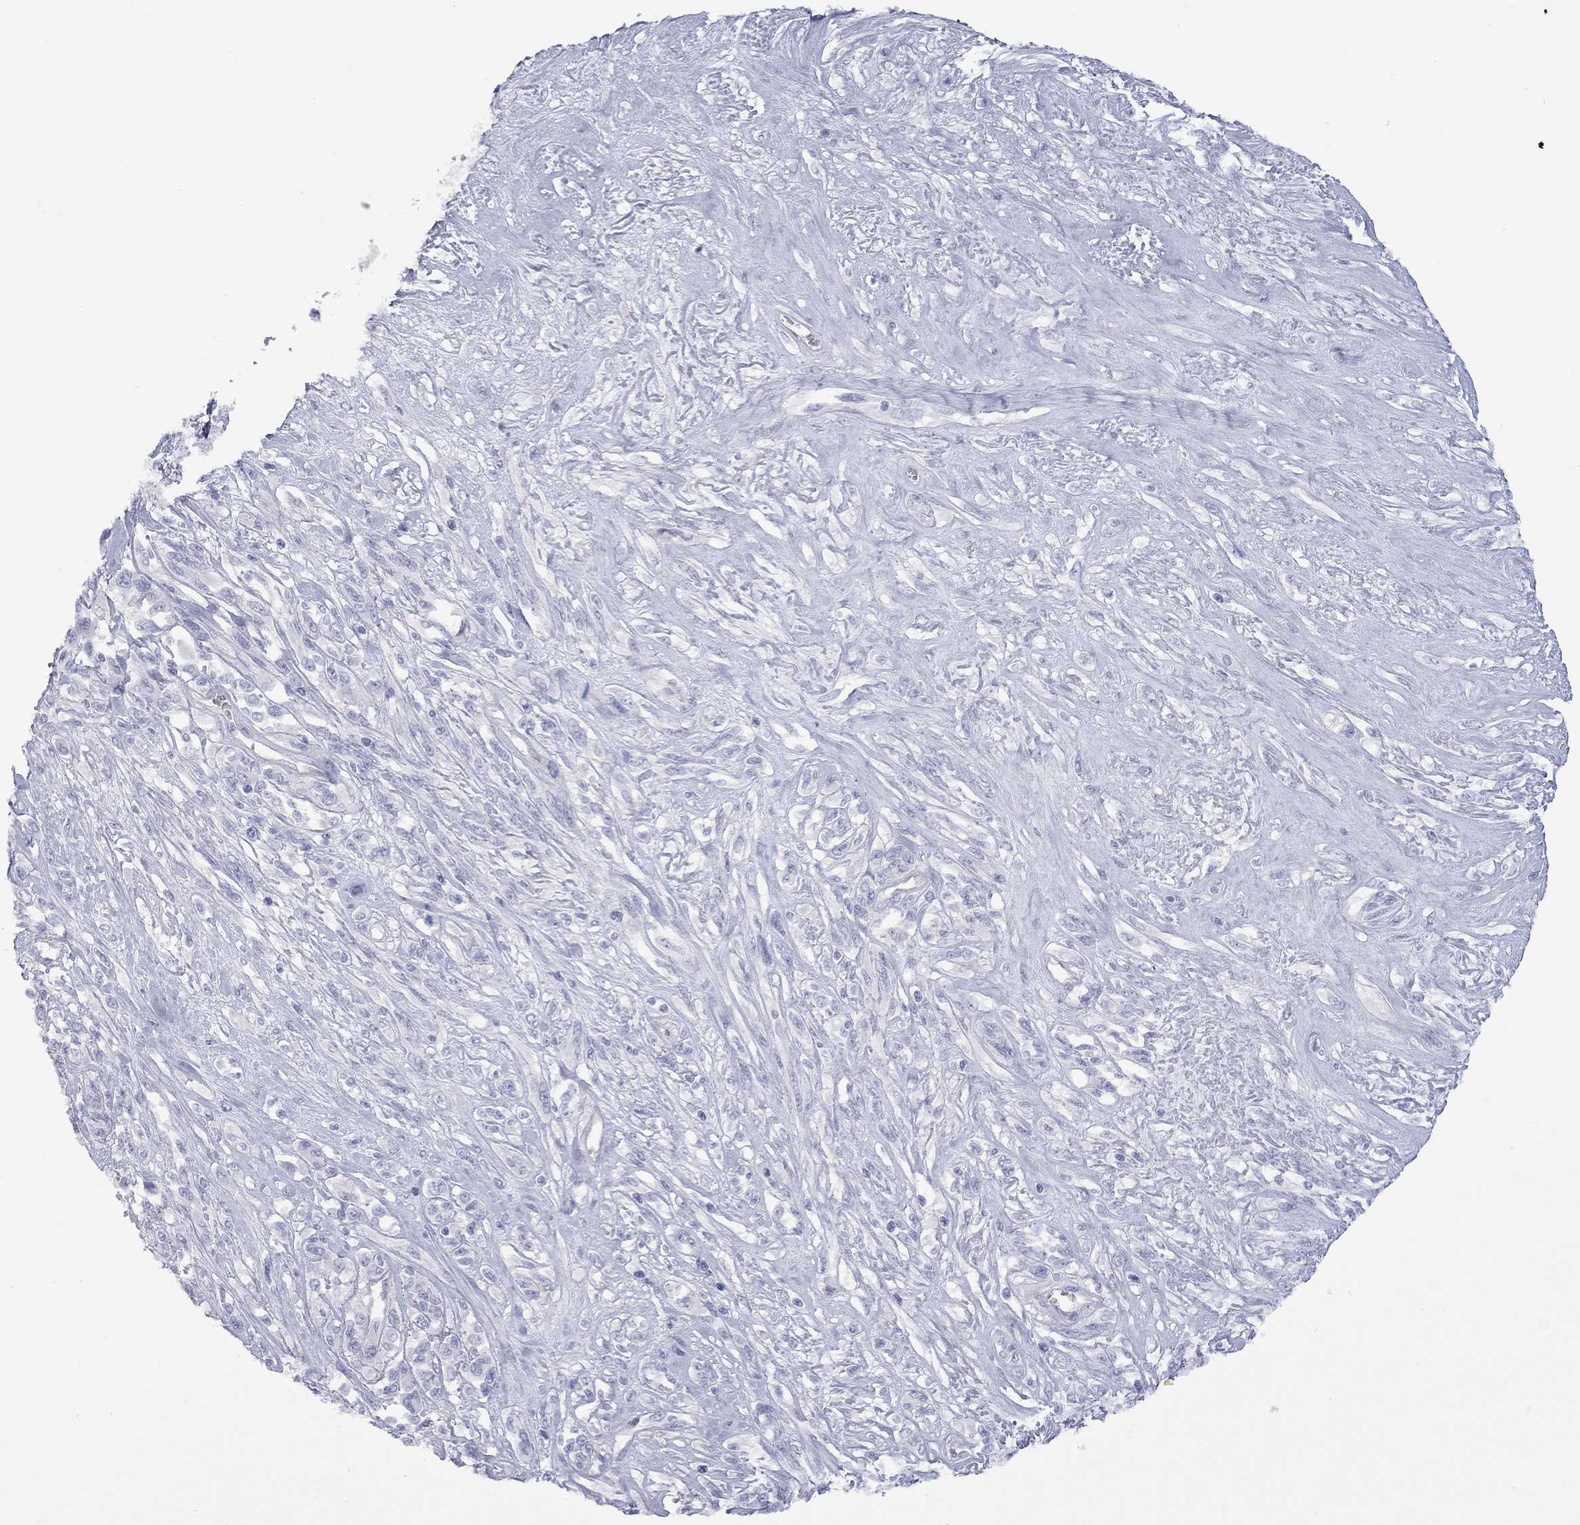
{"staining": {"intensity": "negative", "quantity": "none", "location": "none"}, "tissue": "melanoma", "cell_type": "Tumor cells", "image_type": "cancer", "snomed": [{"axis": "morphology", "description": "Malignant melanoma, NOS"}, {"axis": "topography", "description": "Skin"}], "caption": "This micrograph is of melanoma stained with immunohistochemistry to label a protein in brown with the nuclei are counter-stained blue. There is no positivity in tumor cells.", "gene": "CTNNBIP1", "patient": {"sex": "female", "age": 91}}